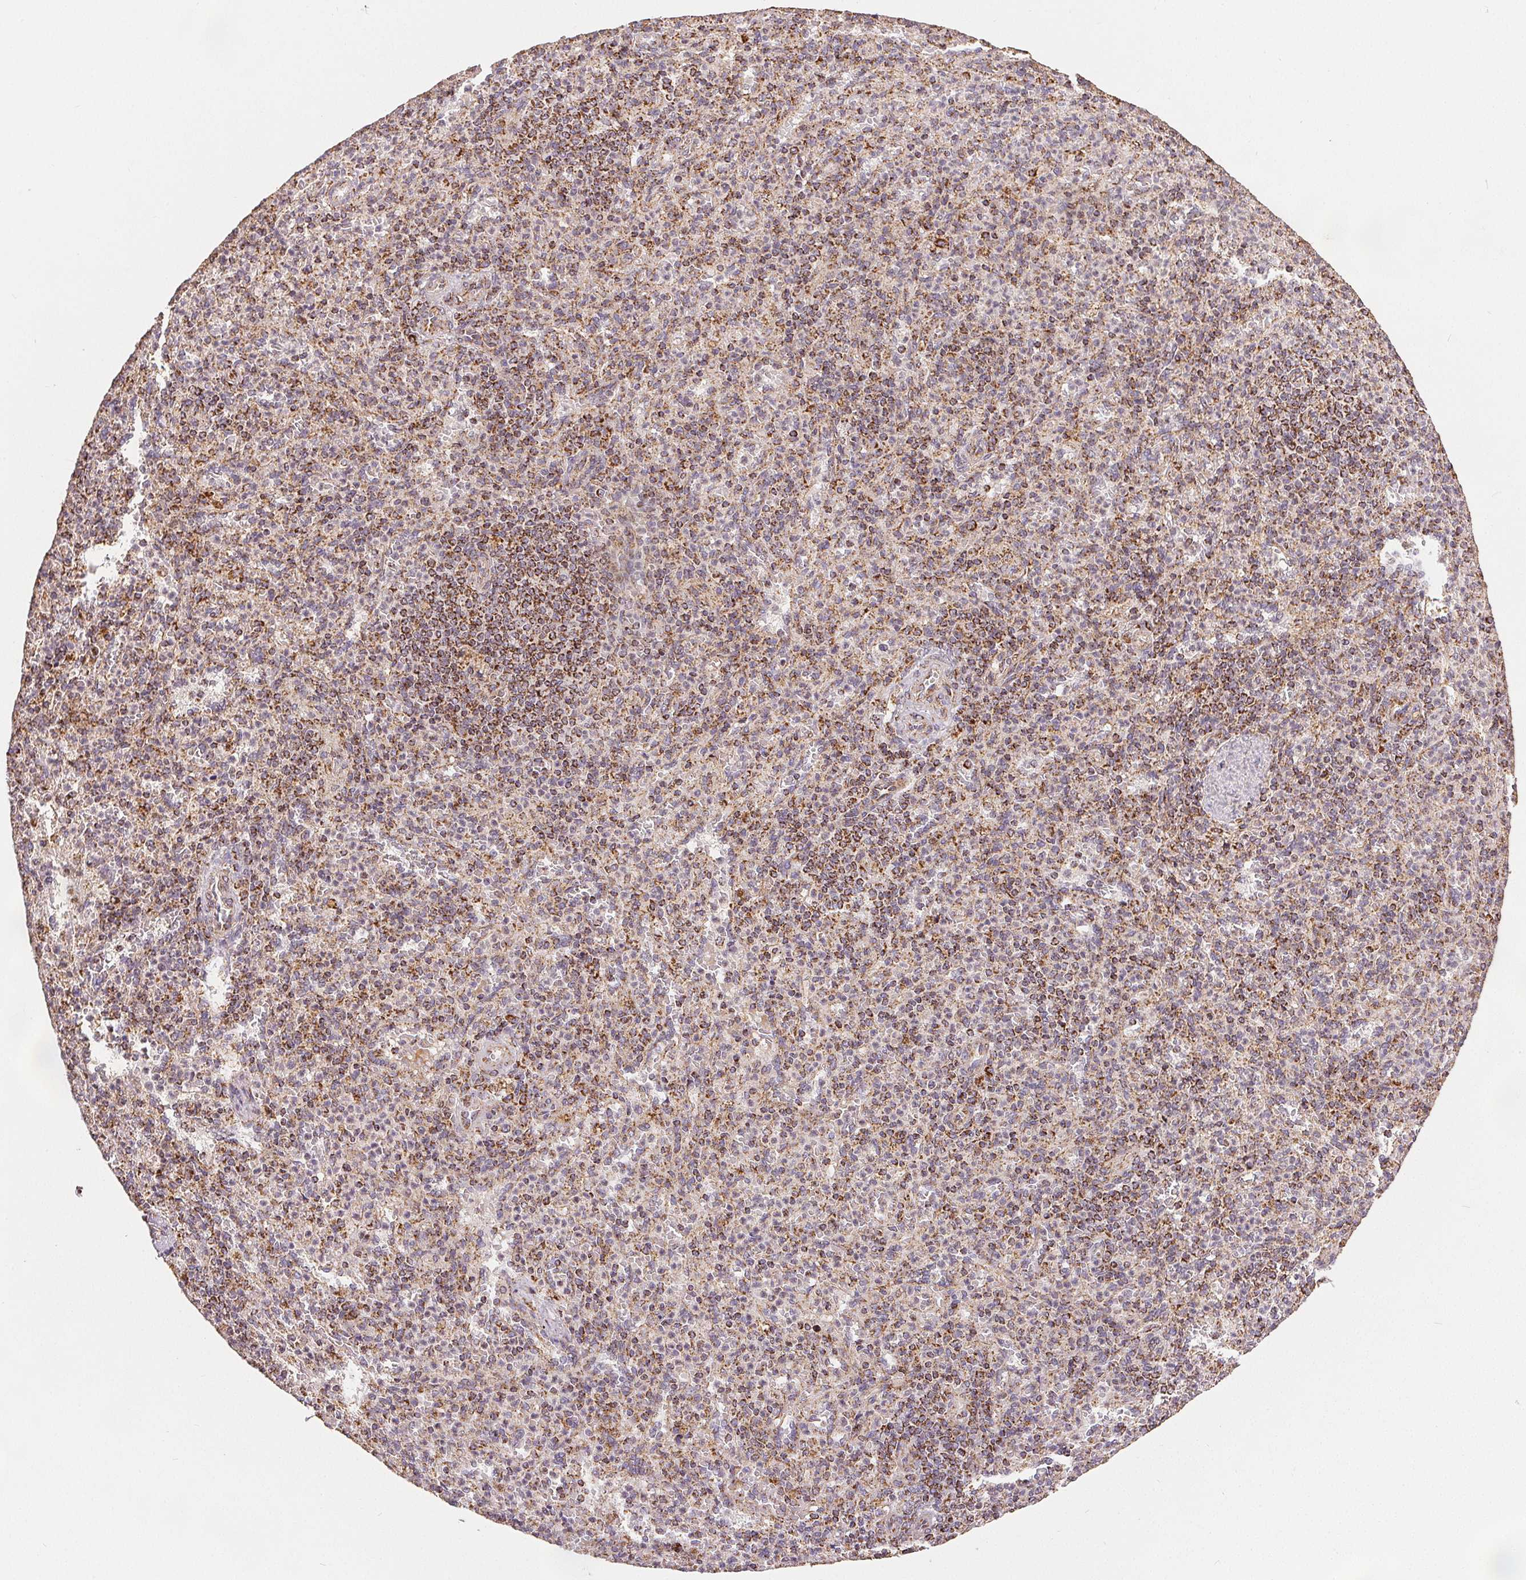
{"staining": {"intensity": "moderate", "quantity": "25%-75%", "location": "cytoplasmic/membranous"}, "tissue": "spleen", "cell_type": "Cells in red pulp", "image_type": "normal", "snomed": [{"axis": "morphology", "description": "Normal tissue, NOS"}, {"axis": "topography", "description": "Spleen"}], "caption": "Spleen stained with DAB (3,3'-diaminobenzidine) immunohistochemistry reveals medium levels of moderate cytoplasmic/membranous positivity in about 25%-75% of cells in red pulp.", "gene": "SDHB", "patient": {"sex": "female", "age": 74}}